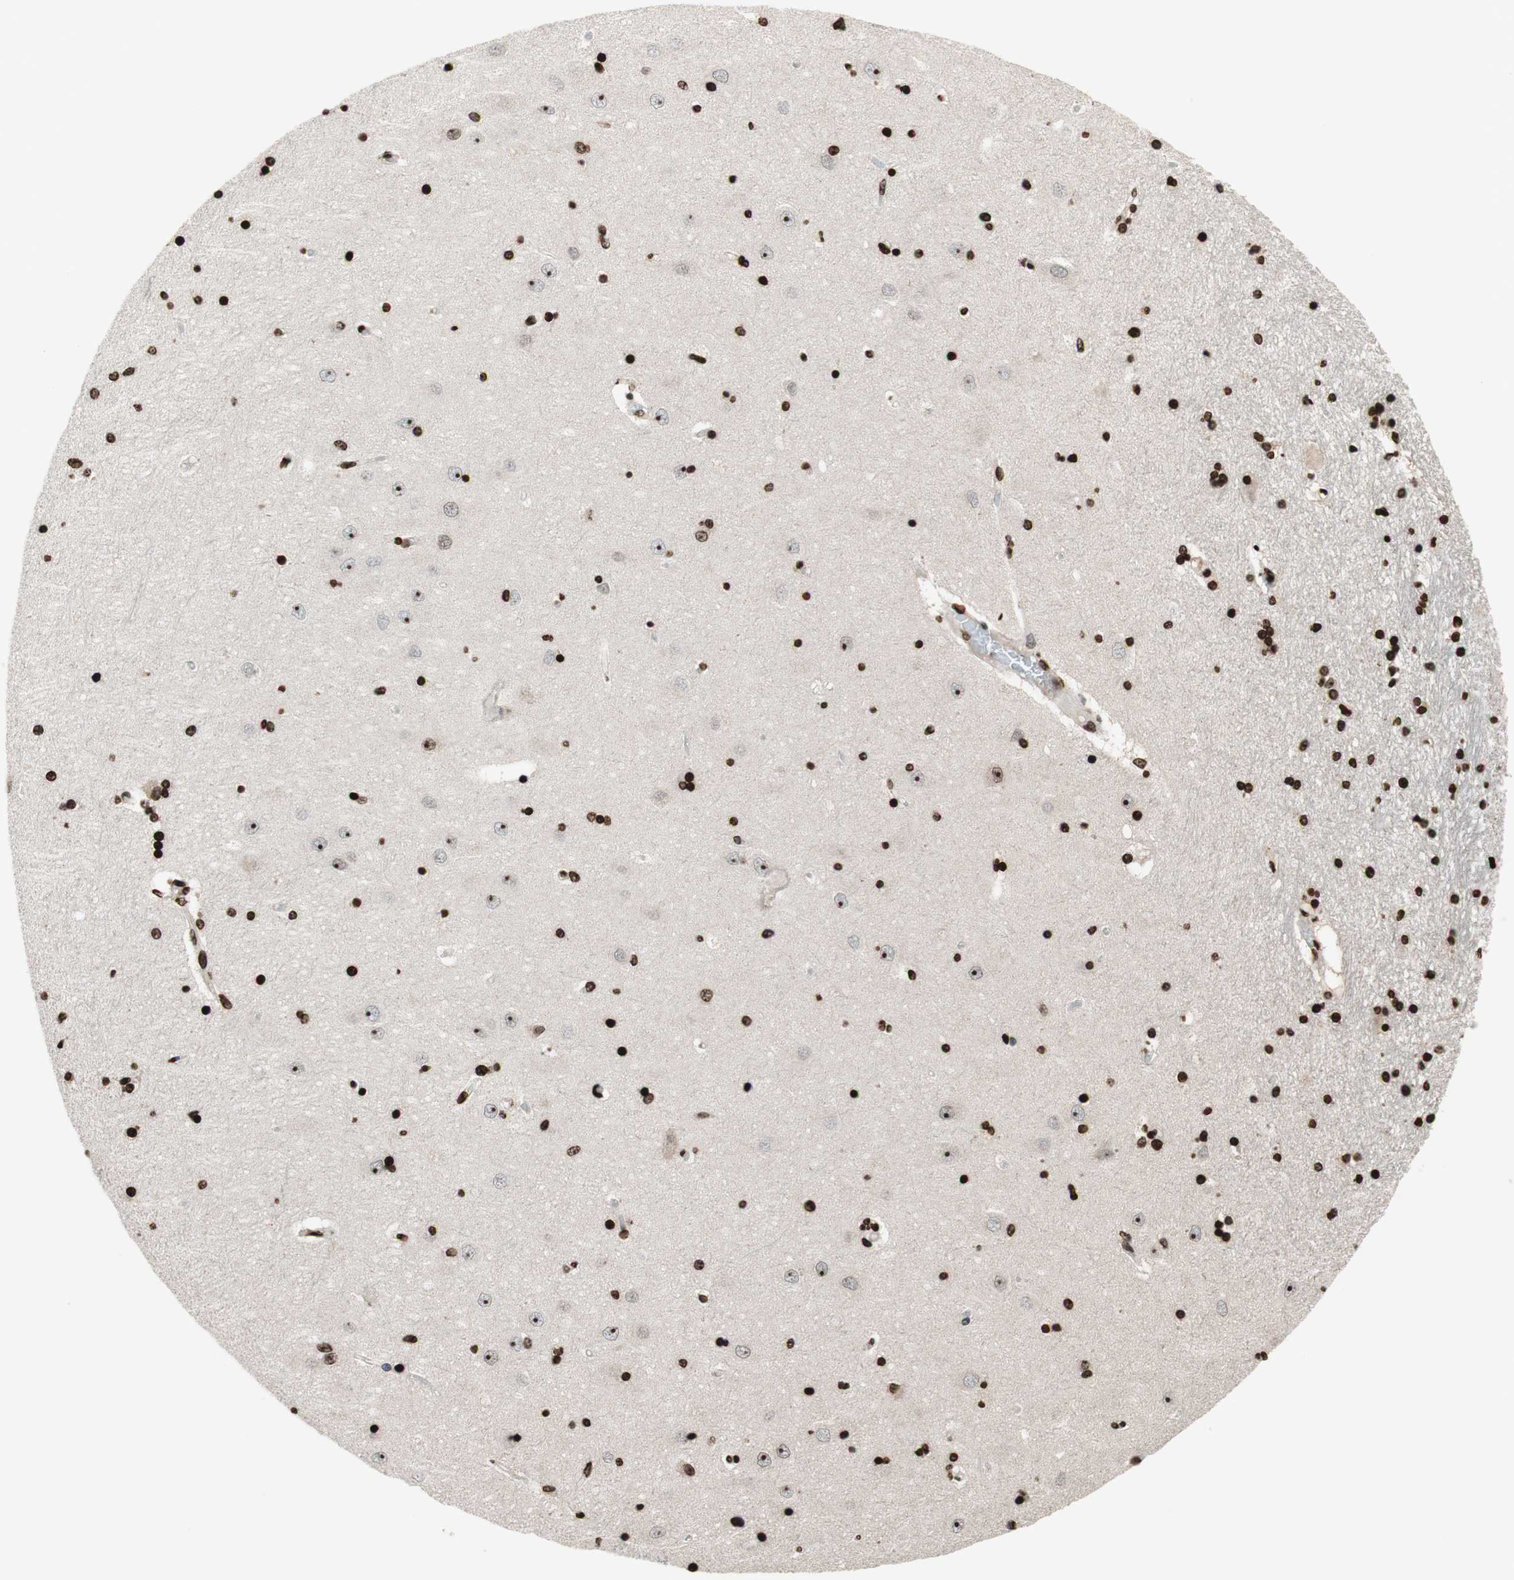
{"staining": {"intensity": "strong", "quantity": ">75%", "location": "nuclear"}, "tissue": "hippocampus", "cell_type": "Glial cells", "image_type": "normal", "snomed": [{"axis": "morphology", "description": "Normal tissue, NOS"}, {"axis": "topography", "description": "Hippocampus"}], "caption": "Hippocampus stained with DAB (3,3'-diaminobenzidine) immunohistochemistry (IHC) demonstrates high levels of strong nuclear expression in about >75% of glial cells.", "gene": "NCOA3", "patient": {"sex": "female", "age": 54}}